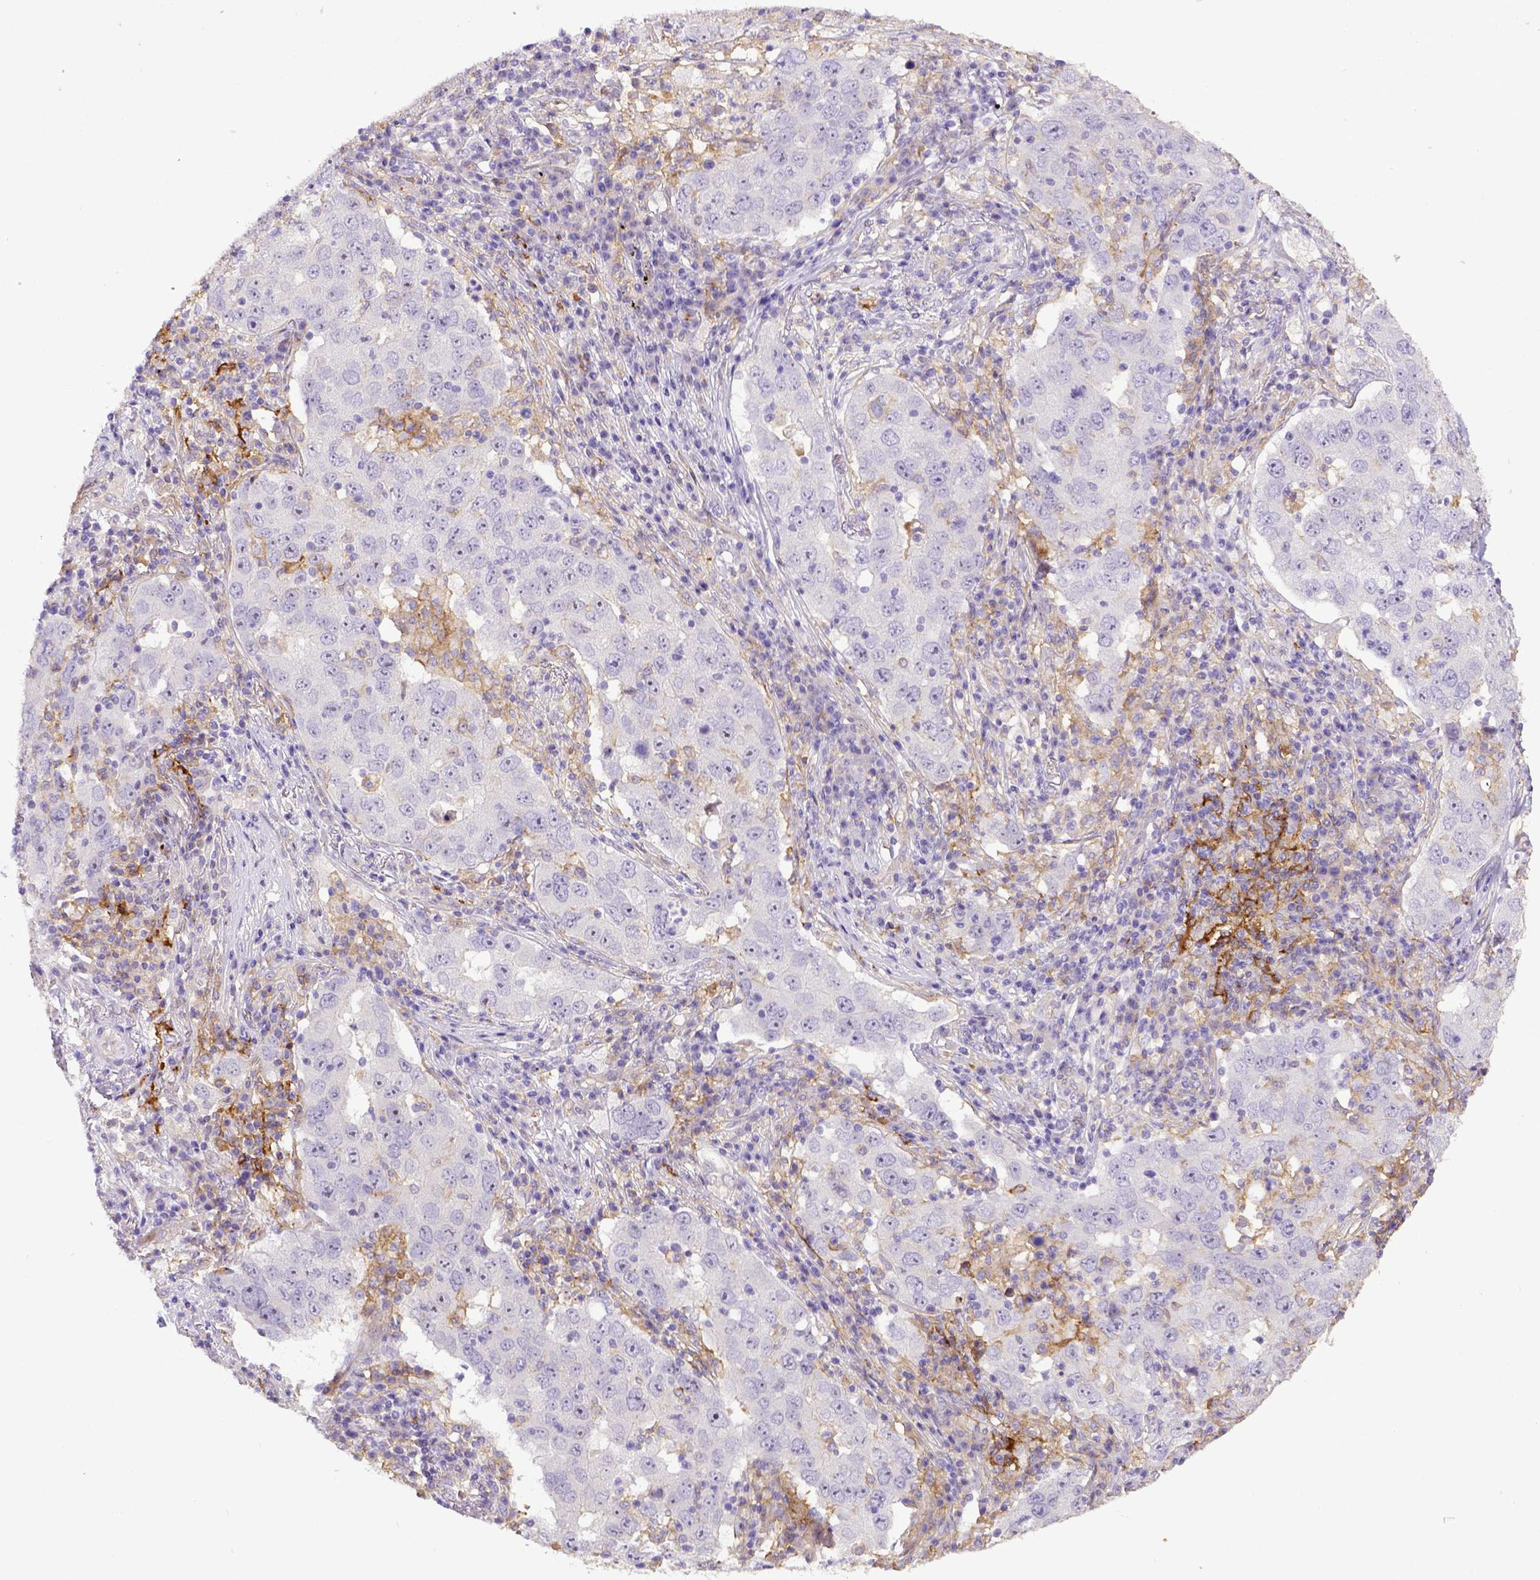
{"staining": {"intensity": "negative", "quantity": "none", "location": "none"}, "tissue": "lung cancer", "cell_type": "Tumor cells", "image_type": "cancer", "snomed": [{"axis": "morphology", "description": "Adenocarcinoma, NOS"}, {"axis": "topography", "description": "Lung"}], "caption": "Human lung cancer (adenocarcinoma) stained for a protein using immunohistochemistry demonstrates no positivity in tumor cells.", "gene": "CD40", "patient": {"sex": "male", "age": 73}}